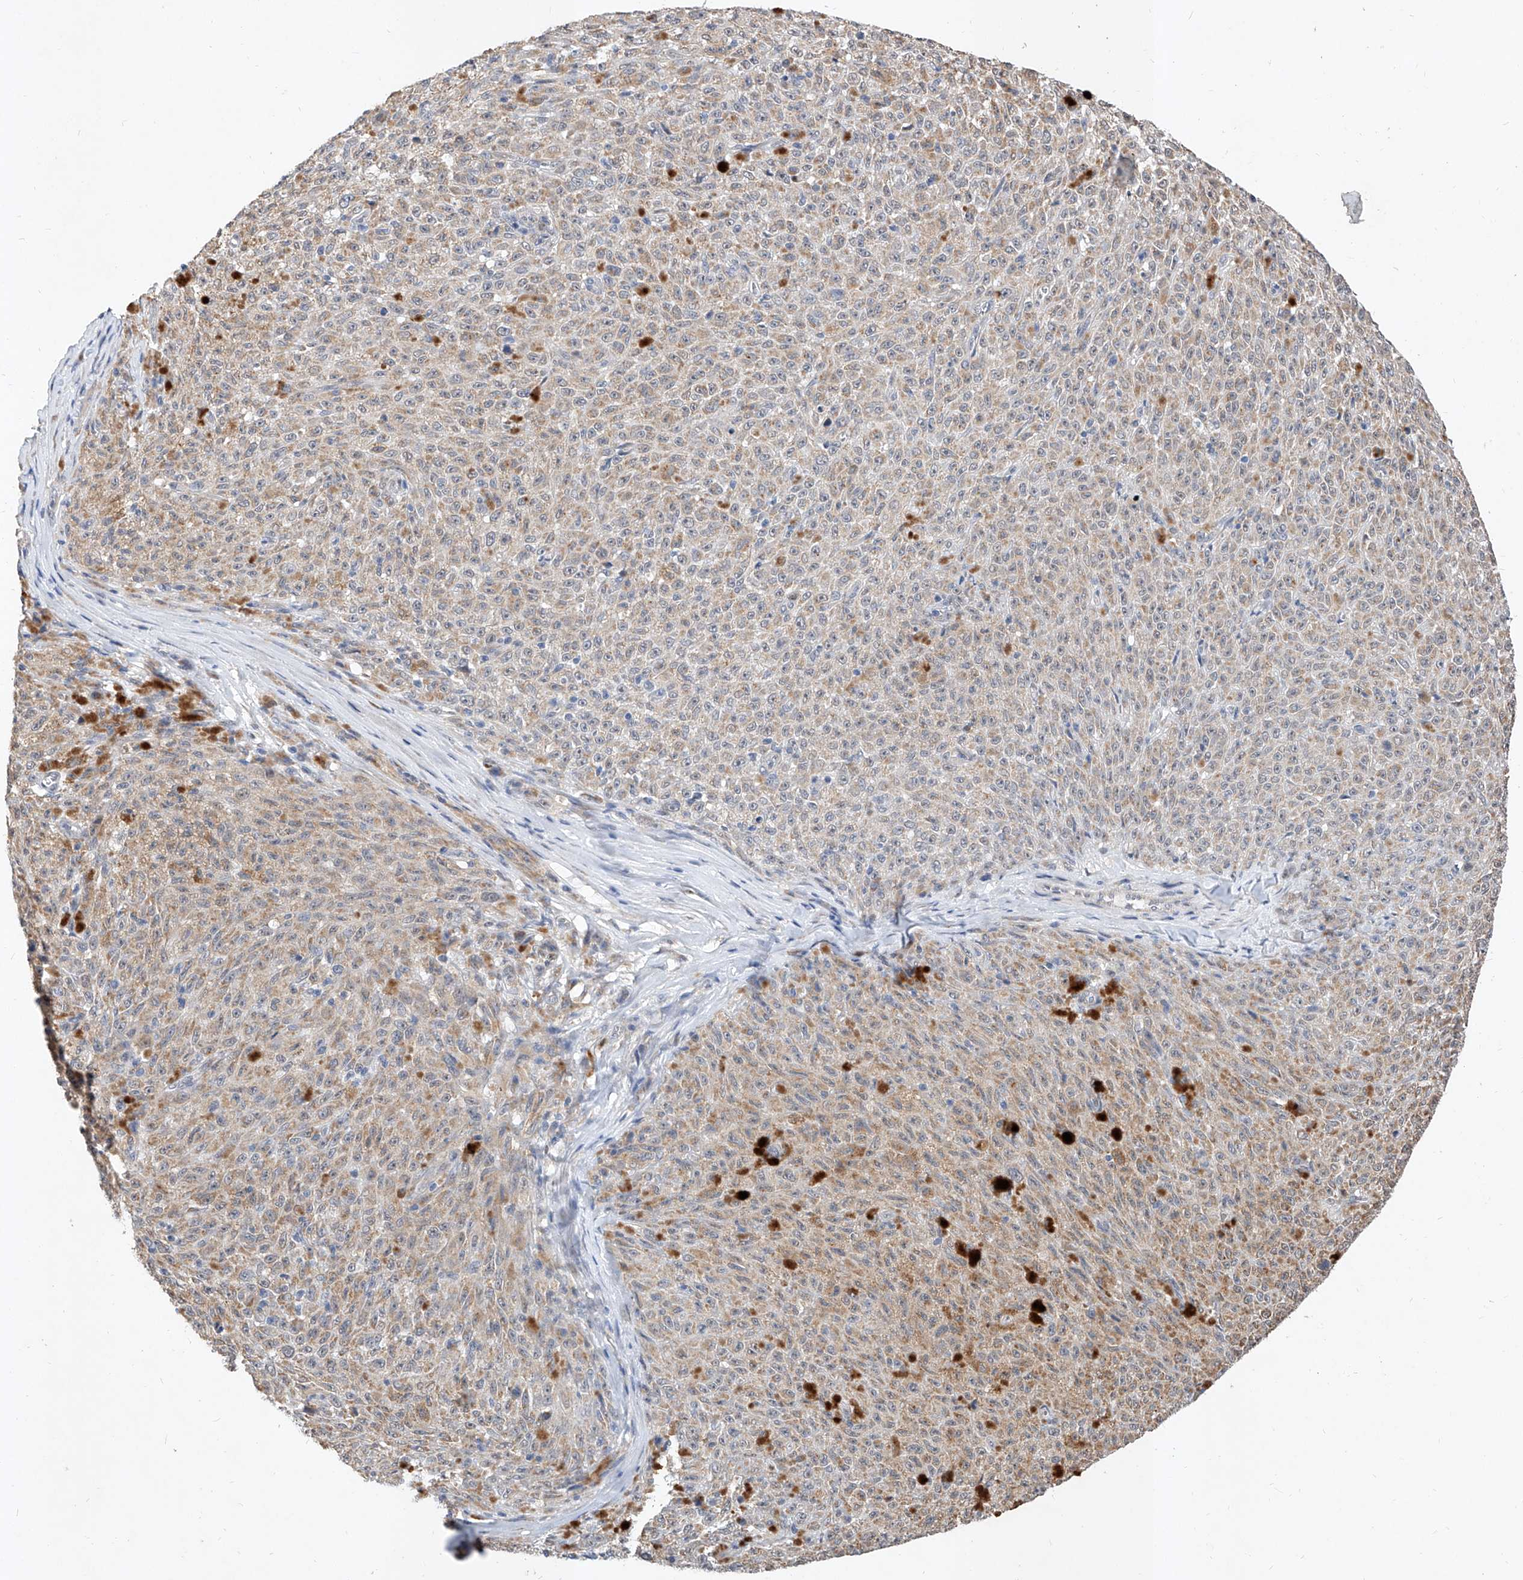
{"staining": {"intensity": "weak", "quantity": ">75%", "location": "cytoplasmic/membranous"}, "tissue": "melanoma", "cell_type": "Tumor cells", "image_type": "cancer", "snomed": [{"axis": "morphology", "description": "Malignant melanoma, NOS"}, {"axis": "topography", "description": "Skin"}], "caption": "Immunohistochemistry (DAB) staining of human melanoma displays weak cytoplasmic/membranous protein staining in about >75% of tumor cells.", "gene": "MFSD4B", "patient": {"sex": "female", "age": 82}}